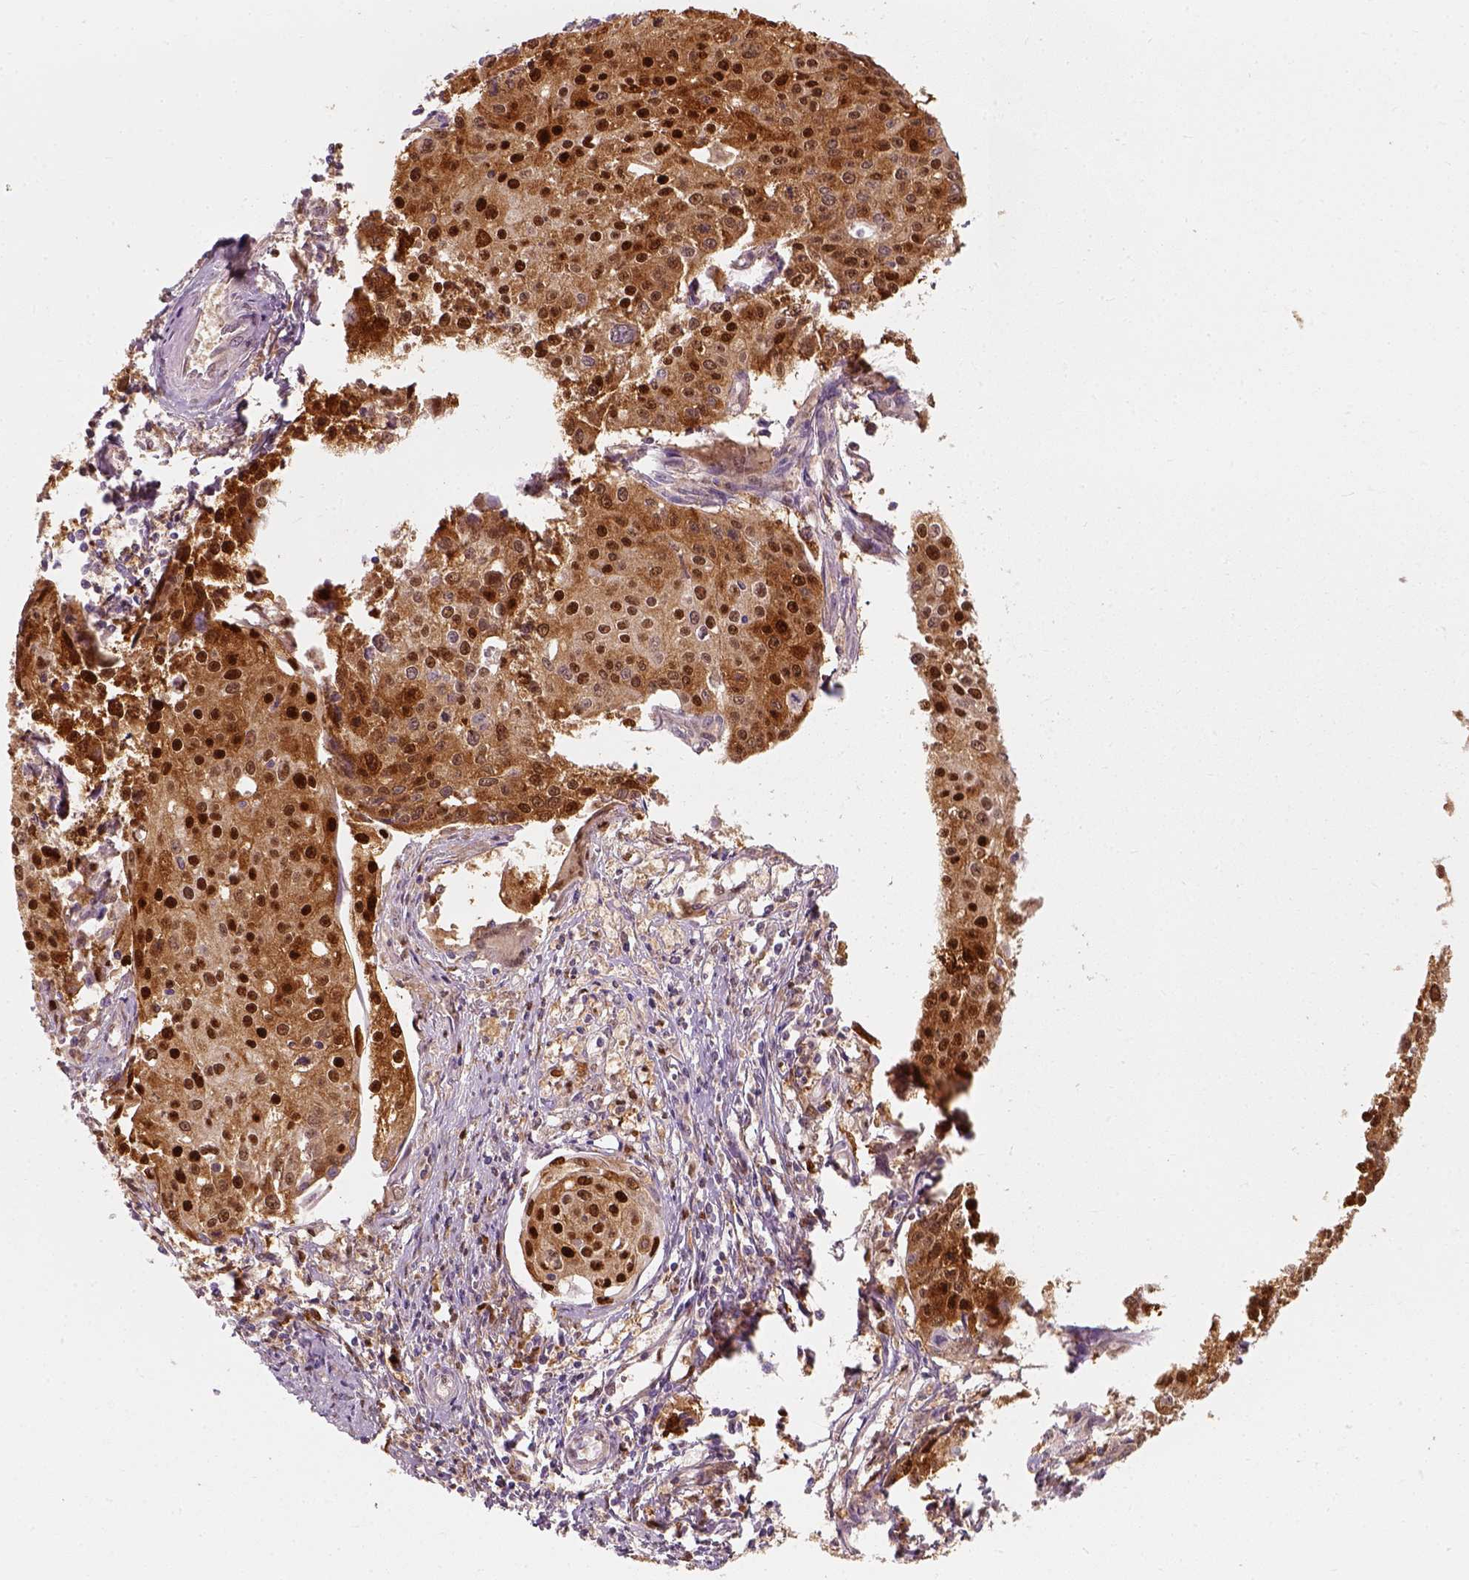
{"staining": {"intensity": "strong", "quantity": "25%-75%", "location": "cytoplasmic/membranous,nuclear"}, "tissue": "cervical cancer", "cell_type": "Tumor cells", "image_type": "cancer", "snomed": [{"axis": "morphology", "description": "Squamous cell carcinoma, NOS"}, {"axis": "topography", "description": "Cervix"}], "caption": "An image of human cervical cancer stained for a protein shows strong cytoplasmic/membranous and nuclear brown staining in tumor cells.", "gene": "SQSTM1", "patient": {"sex": "female", "age": 38}}